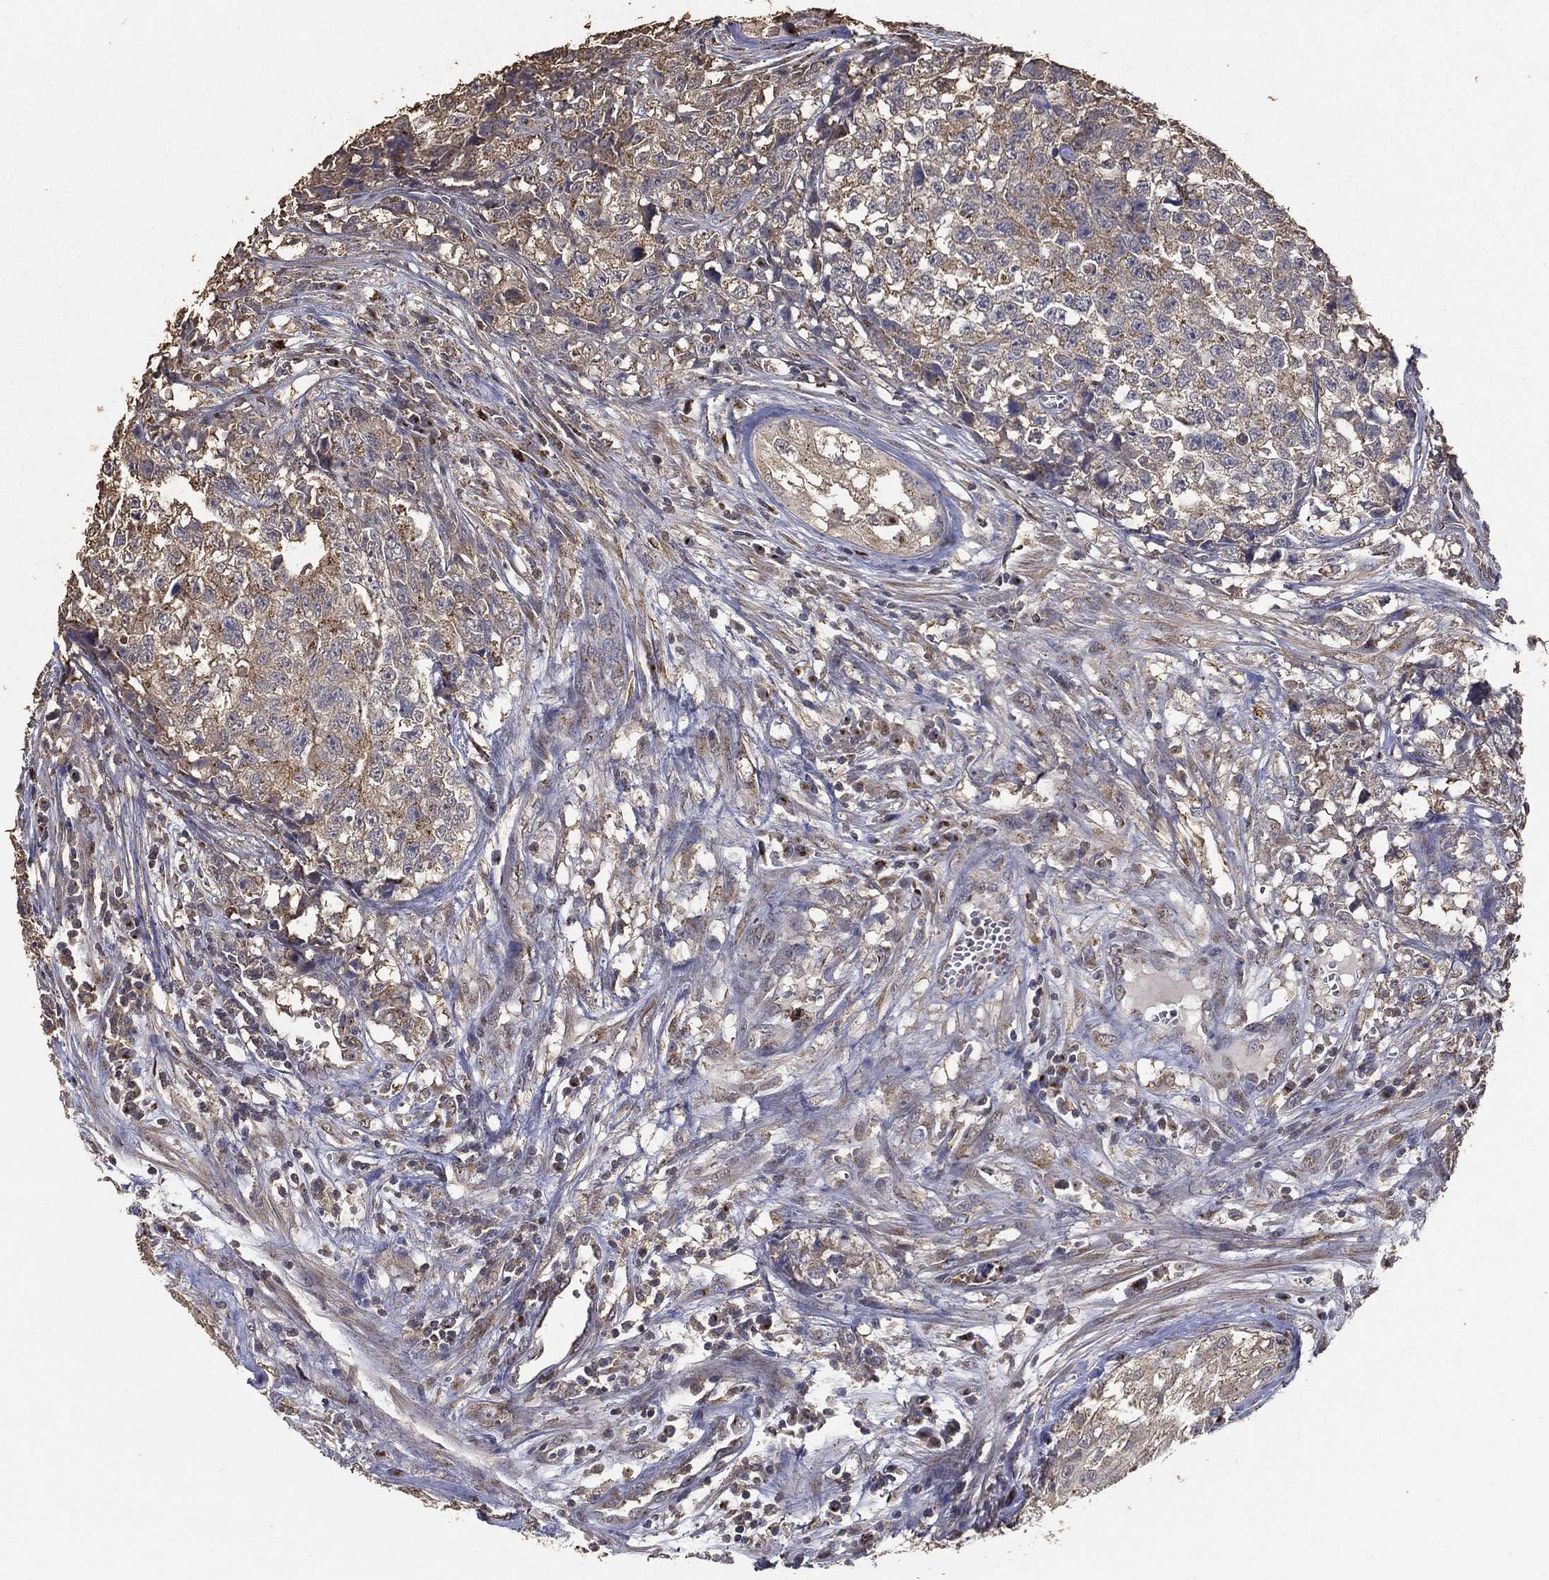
{"staining": {"intensity": "weak", "quantity": ">75%", "location": "cytoplasmic/membranous"}, "tissue": "testis cancer", "cell_type": "Tumor cells", "image_type": "cancer", "snomed": [{"axis": "morphology", "description": "Seminoma, NOS"}, {"axis": "morphology", "description": "Carcinoma, Embryonal, NOS"}, {"axis": "topography", "description": "Testis"}], "caption": "Protein analysis of seminoma (testis) tissue shows weak cytoplasmic/membranous positivity in about >75% of tumor cells.", "gene": "GPR183", "patient": {"sex": "male", "age": 22}}